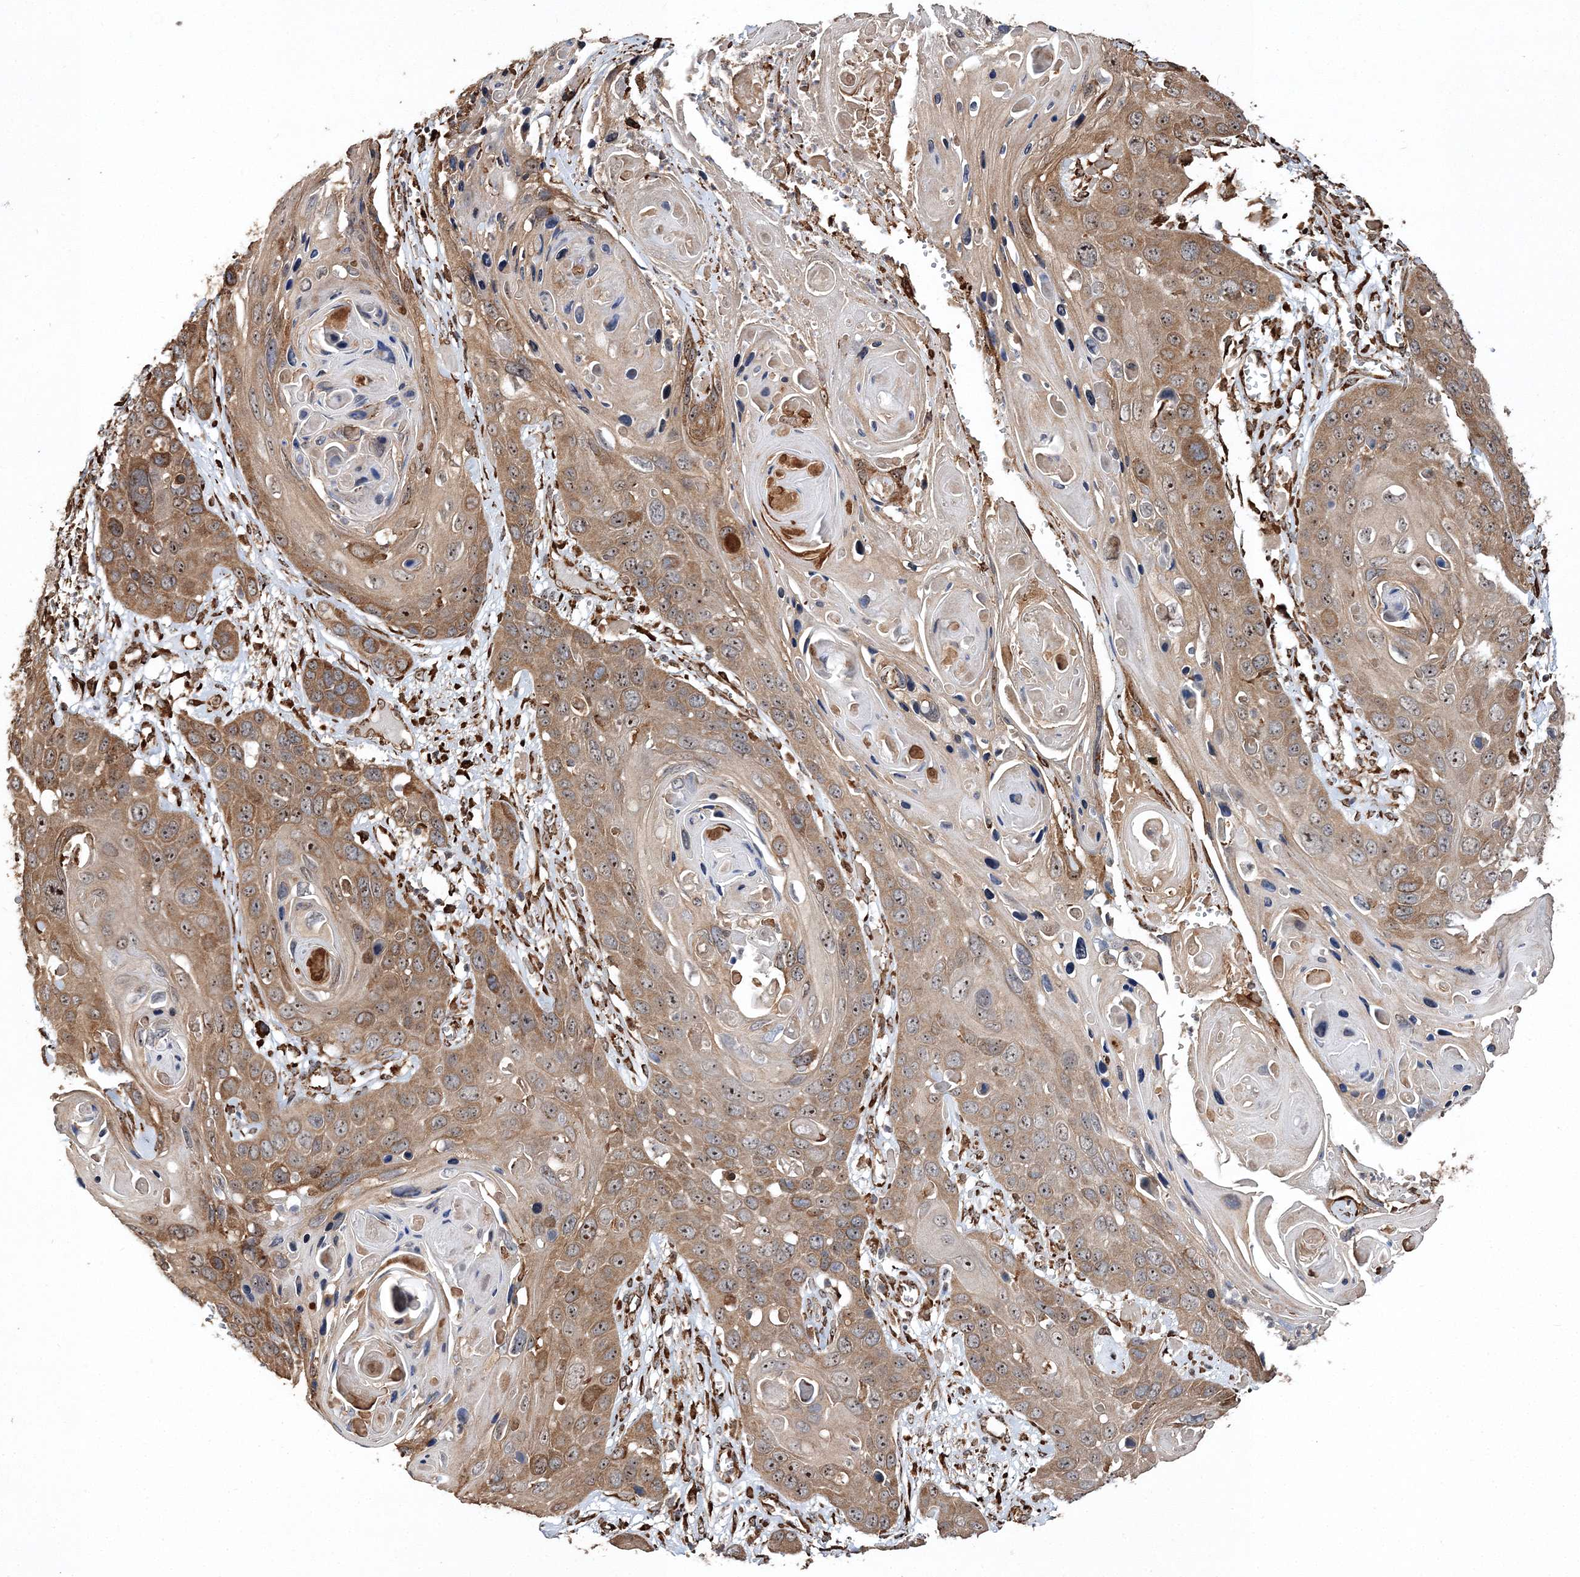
{"staining": {"intensity": "moderate", "quantity": ">75%", "location": "cytoplasmic/membranous,nuclear"}, "tissue": "skin cancer", "cell_type": "Tumor cells", "image_type": "cancer", "snomed": [{"axis": "morphology", "description": "Squamous cell carcinoma, NOS"}, {"axis": "topography", "description": "Skin"}], "caption": "High-power microscopy captured an immunohistochemistry (IHC) photomicrograph of skin cancer, revealing moderate cytoplasmic/membranous and nuclear staining in about >75% of tumor cells. (DAB (3,3'-diaminobenzidine) IHC, brown staining for protein, blue staining for nuclei).", "gene": "SCRN3", "patient": {"sex": "male", "age": 55}}